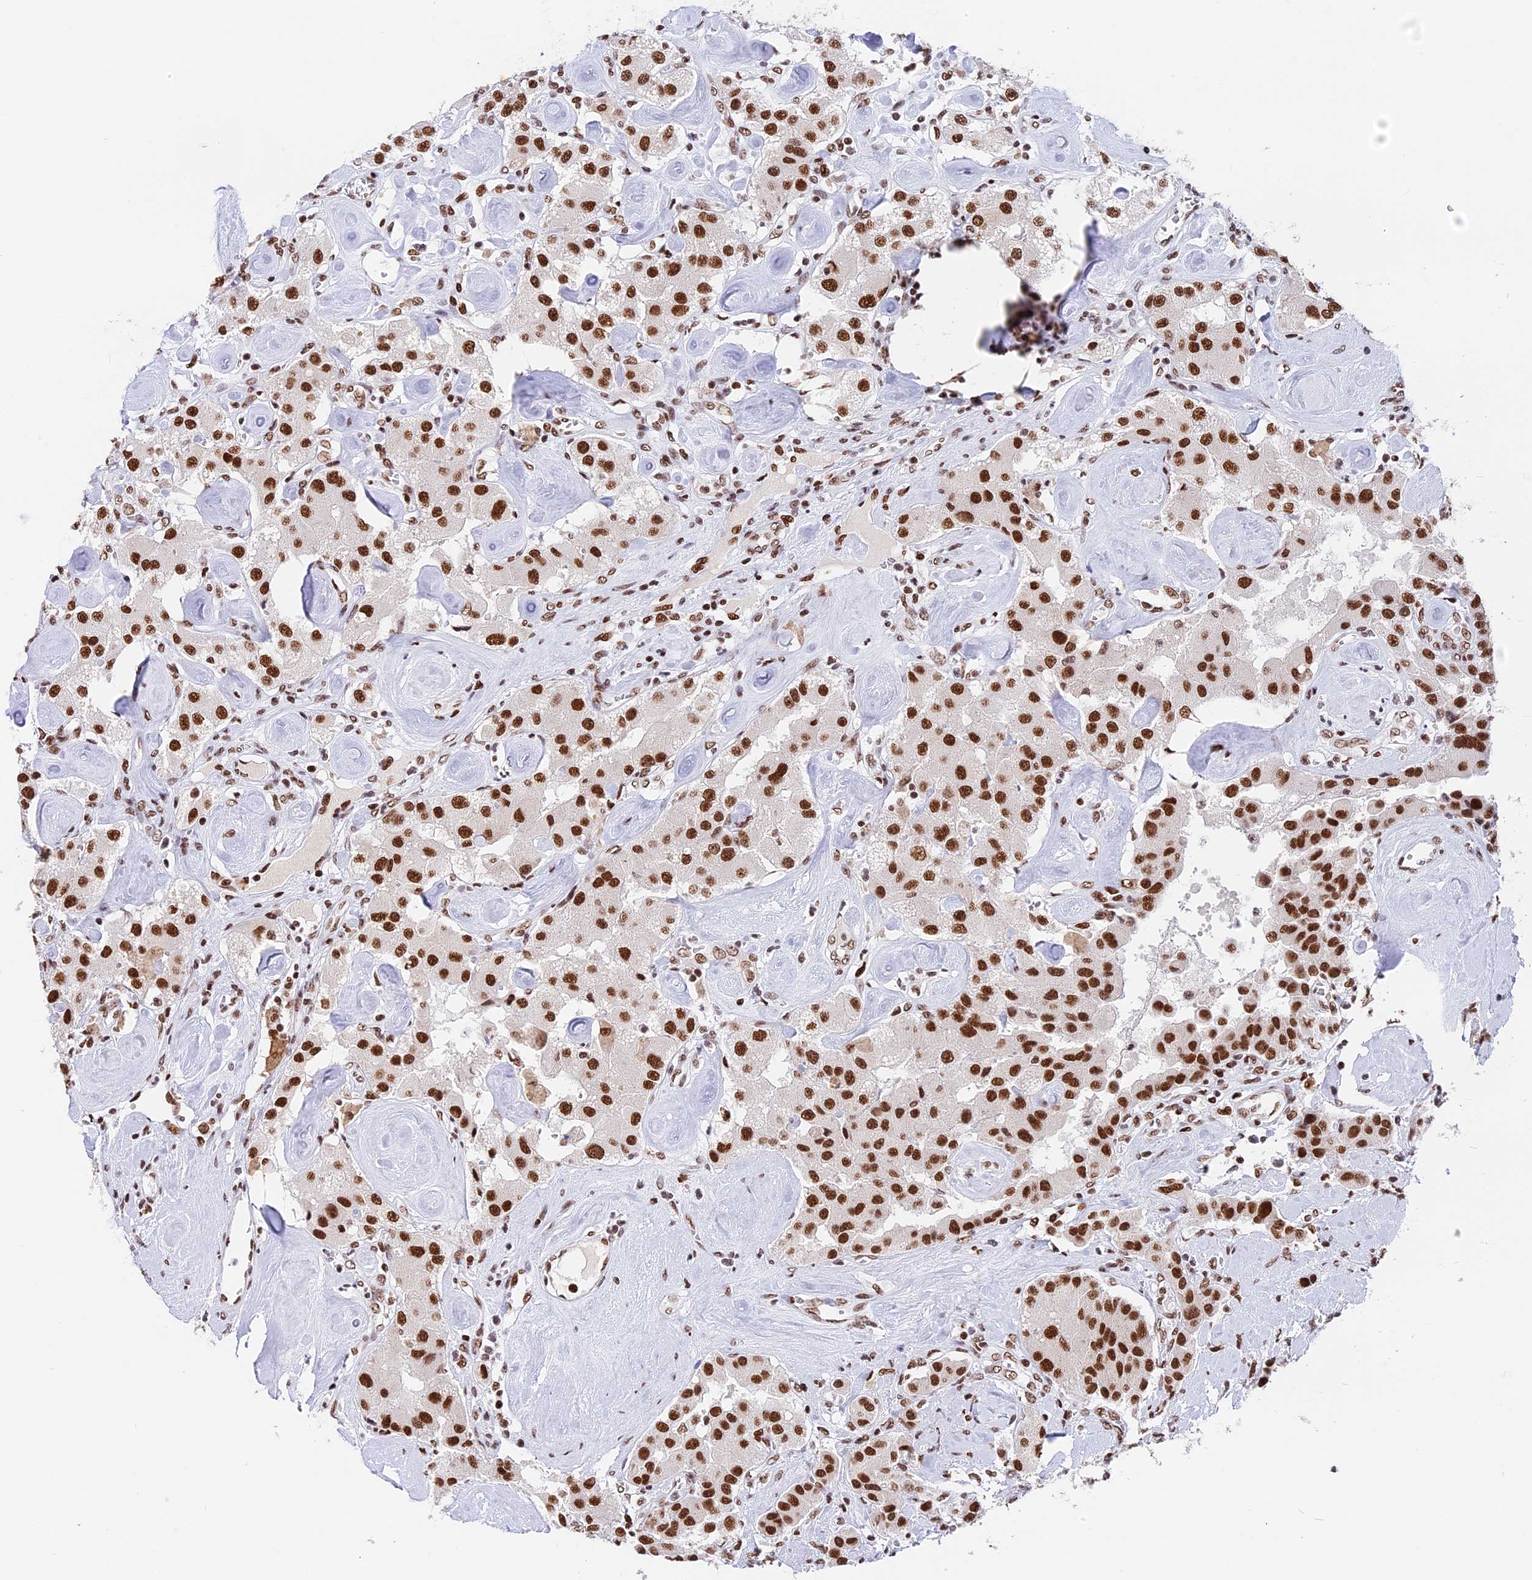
{"staining": {"intensity": "strong", "quantity": ">75%", "location": "nuclear"}, "tissue": "carcinoid", "cell_type": "Tumor cells", "image_type": "cancer", "snomed": [{"axis": "morphology", "description": "Carcinoid, malignant, NOS"}, {"axis": "topography", "description": "Pancreas"}], "caption": "A high amount of strong nuclear positivity is appreciated in approximately >75% of tumor cells in carcinoid tissue.", "gene": "SBNO1", "patient": {"sex": "male", "age": 41}}